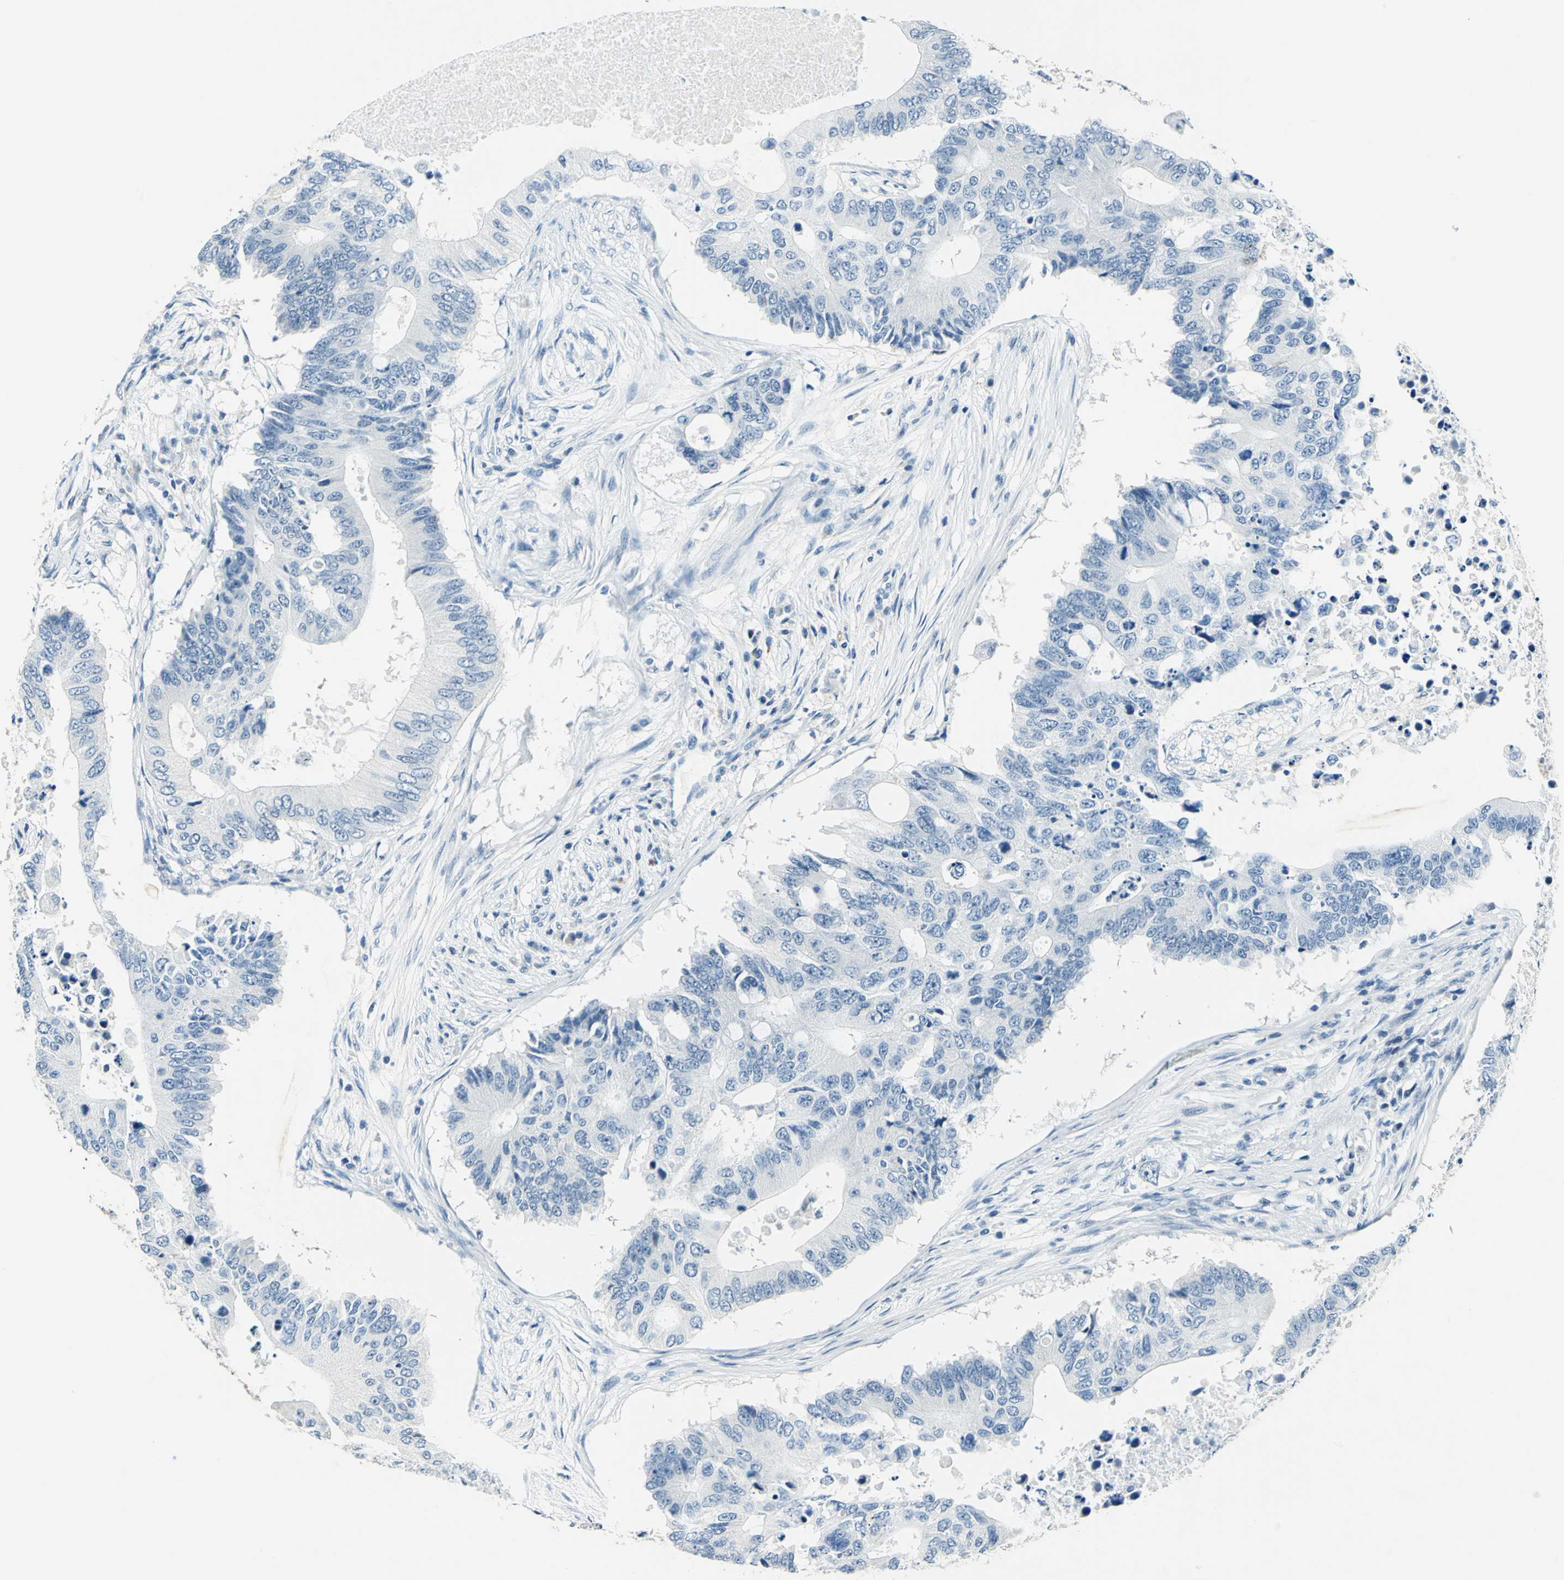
{"staining": {"intensity": "negative", "quantity": "none", "location": "none"}, "tissue": "colorectal cancer", "cell_type": "Tumor cells", "image_type": "cancer", "snomed": [{"axis": "morphology", "description": "Adenocarcinoma, NOS"}, {"axis": "topography", "description": "Colon"}], "caption": "A histopathology image of human colorectal cancer is negative for staining in tumor cells.", "gene": "RAD17", "patient": {"sex": "male", "age": 71}}